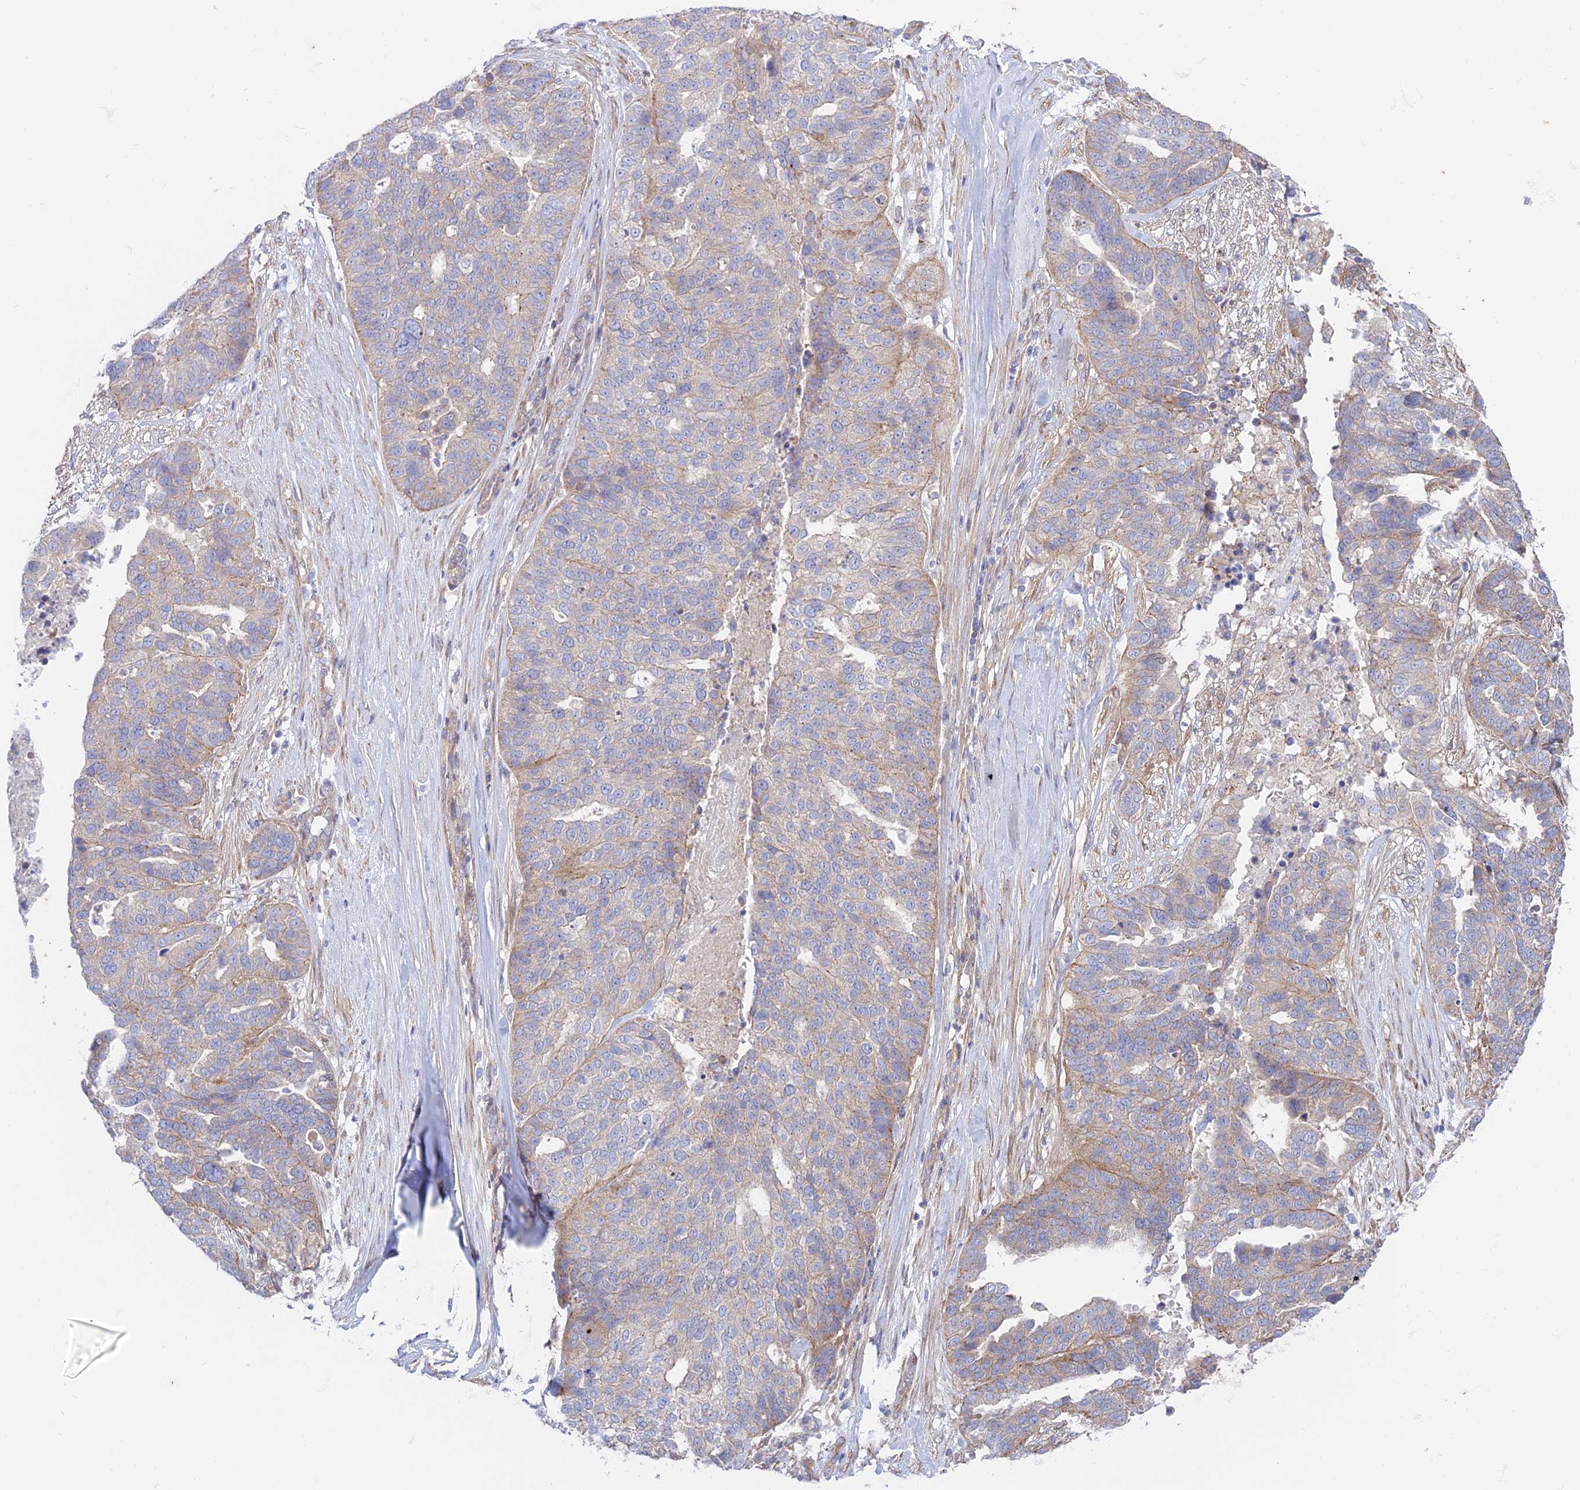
{"staining": {"intensity": "weak", "quantity": "<25%", "location": "cytoplasmic/membranous"}, "tissue": "ovarian cancer", "cell_type": "Tumor cells", "image_type": "cancer", "snomed": [{"axis": "morphology", "description": "Cystadenocarcinoma, serous, NOS"}, {"axis": "topography", "description": "Ovary"}], "caption": "The image shows no staining of tumor cells in ovarian cancer.", "gene": "KCNAB1", "patient": {"sex": "female", "age": 59}}